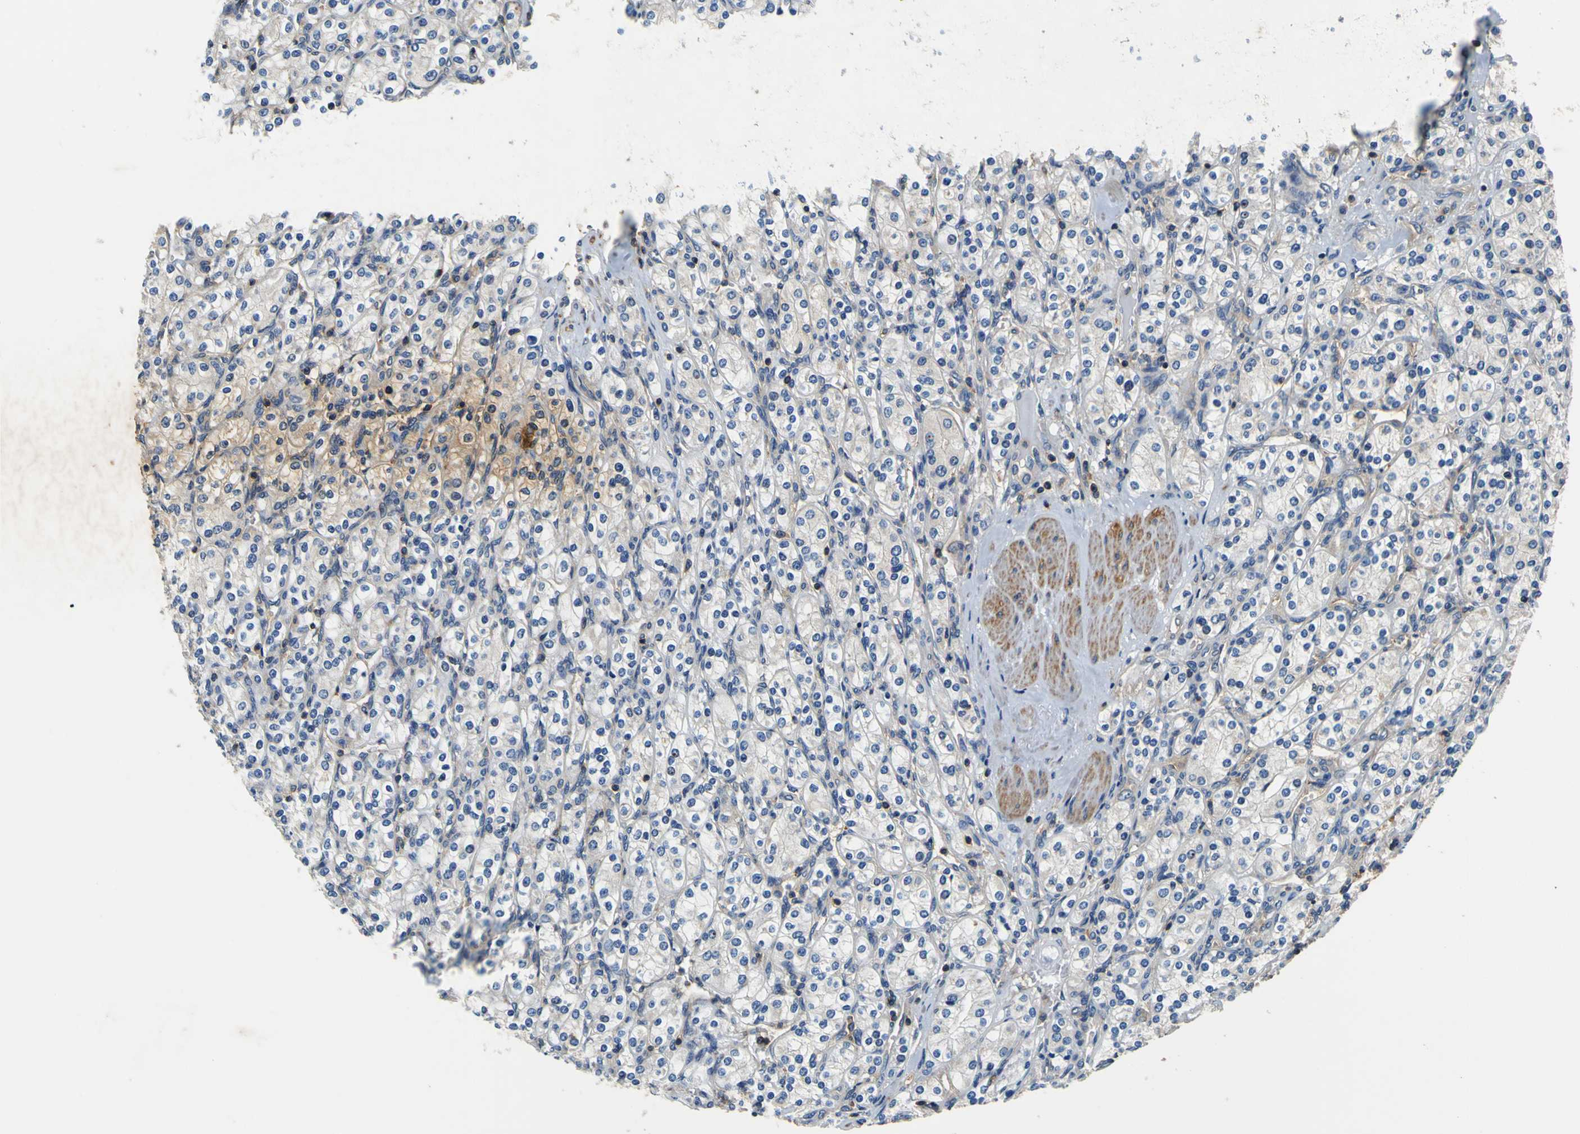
{"staining": {"intensity": "negative", "quantity": "none", "location": "none"}, "tissue": "renal cancer", "cell_type": "Tumor cells", "image_type": "cancer", "snomed": [{"axis": "morphology", "description": "Adenocarcinoma, NOS"}, {"axis": "topography", "description": "Kidney"}], "caption": "Adenocarcinoma (renal) was stained to show a protein in brown. There is no significant expression in tumor cells. (IHC, brightfield microscopy, high magnification).", "gene": "CNR2", "patient": {"sex": "male", "age": 77}}